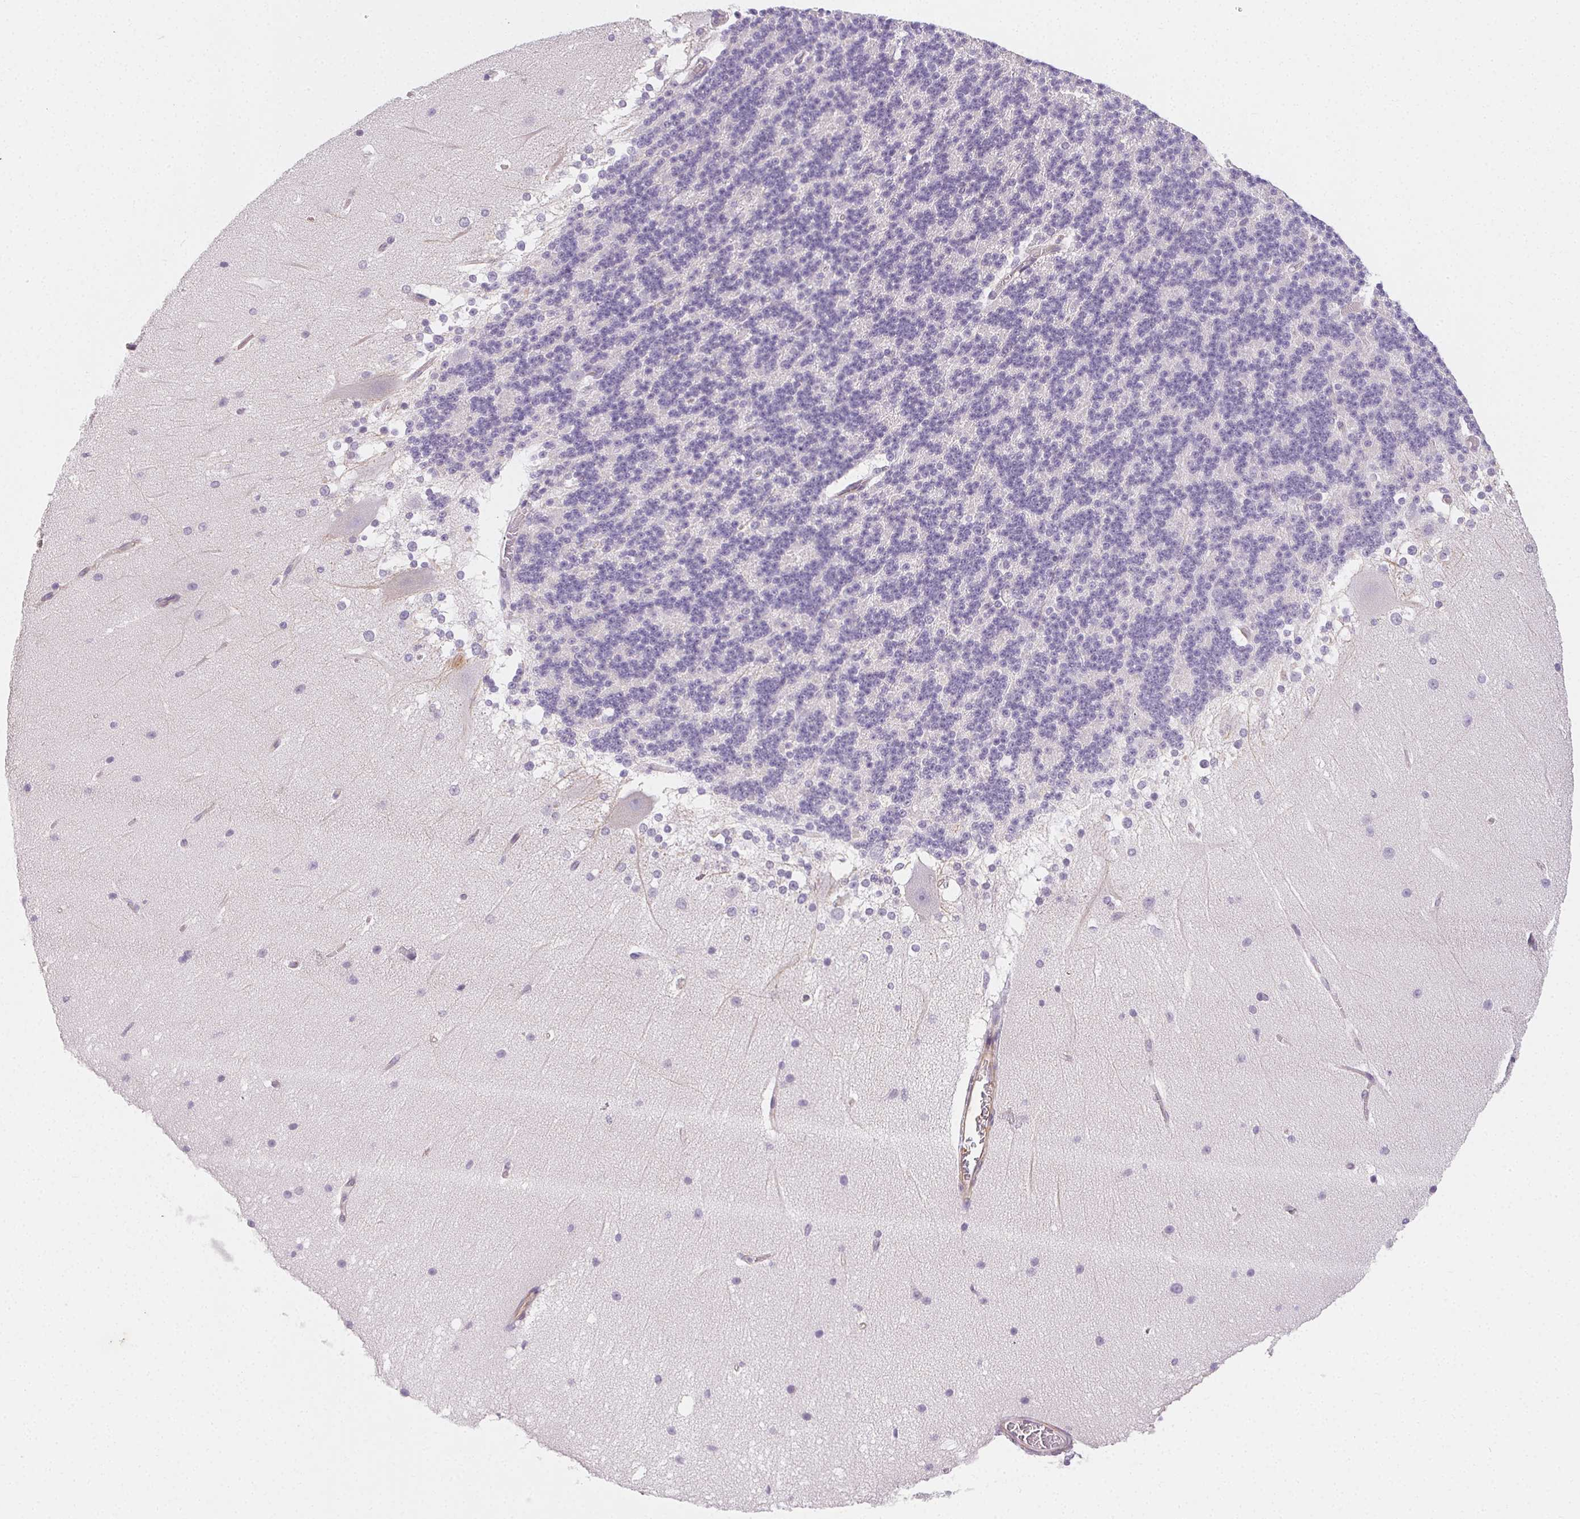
{"staining": {"intensity": "negative", "quantity": "none", "location": "none"}, "tissue": "cerebellum", "cell_type": "Cells in granular layer", "image_type": "normal", "snomed": [{"axis": "morphology", "description": "Normal tissue, NOS"}, {"axis": "topography", "description": "Cerebellum"}], "caption": "Normal cerebellum was stained to show a protein in brown. There is no significant expression in cells in granular layer. (Brightfield microscopy of DAB immunohistochemistry at high magnification).", "gene": "CSN1S1", "patient": {"sex": "female", "age": 19}}